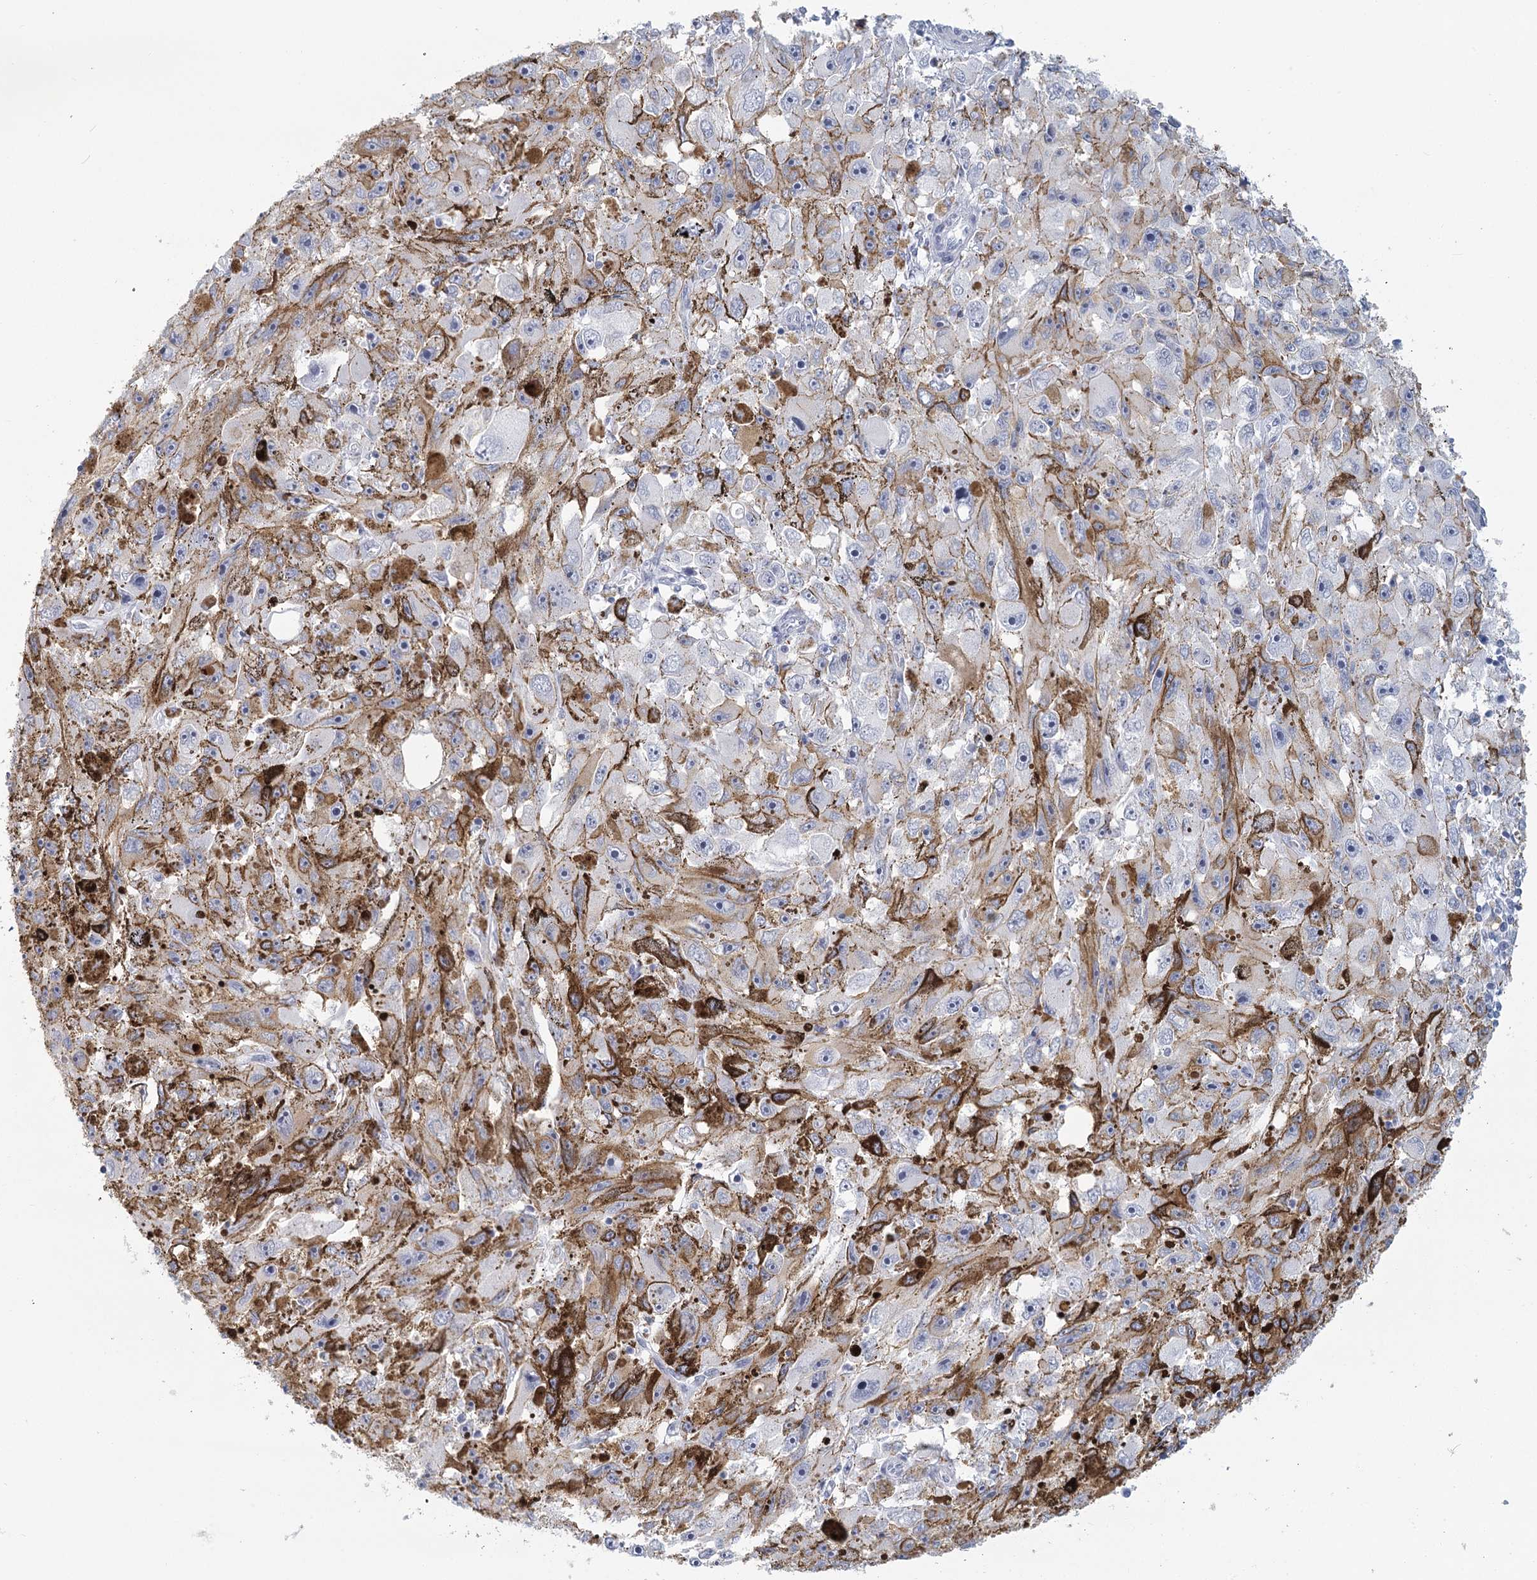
{"staining": {"intensity": "moderate", "quantity": "<25%", "location": "cytoplasmic/membranous"}, "tissue": "melanoma", "cell_type": "Tumor cells", "image_type": "cancer", "snomed": [{"axis": "morphology", "description": "Malignant melanoma, NOS"}, {"axis": "topography", "description": "Skin"}], "caption": "Melanoma tissue shows moderate cytoplasmic/membranous expression in approximately <25% of tumor cells, visualized by immunohistochemistry.", "gene": "WNT8B", "patient": {"sex": "female", "age": 104}}